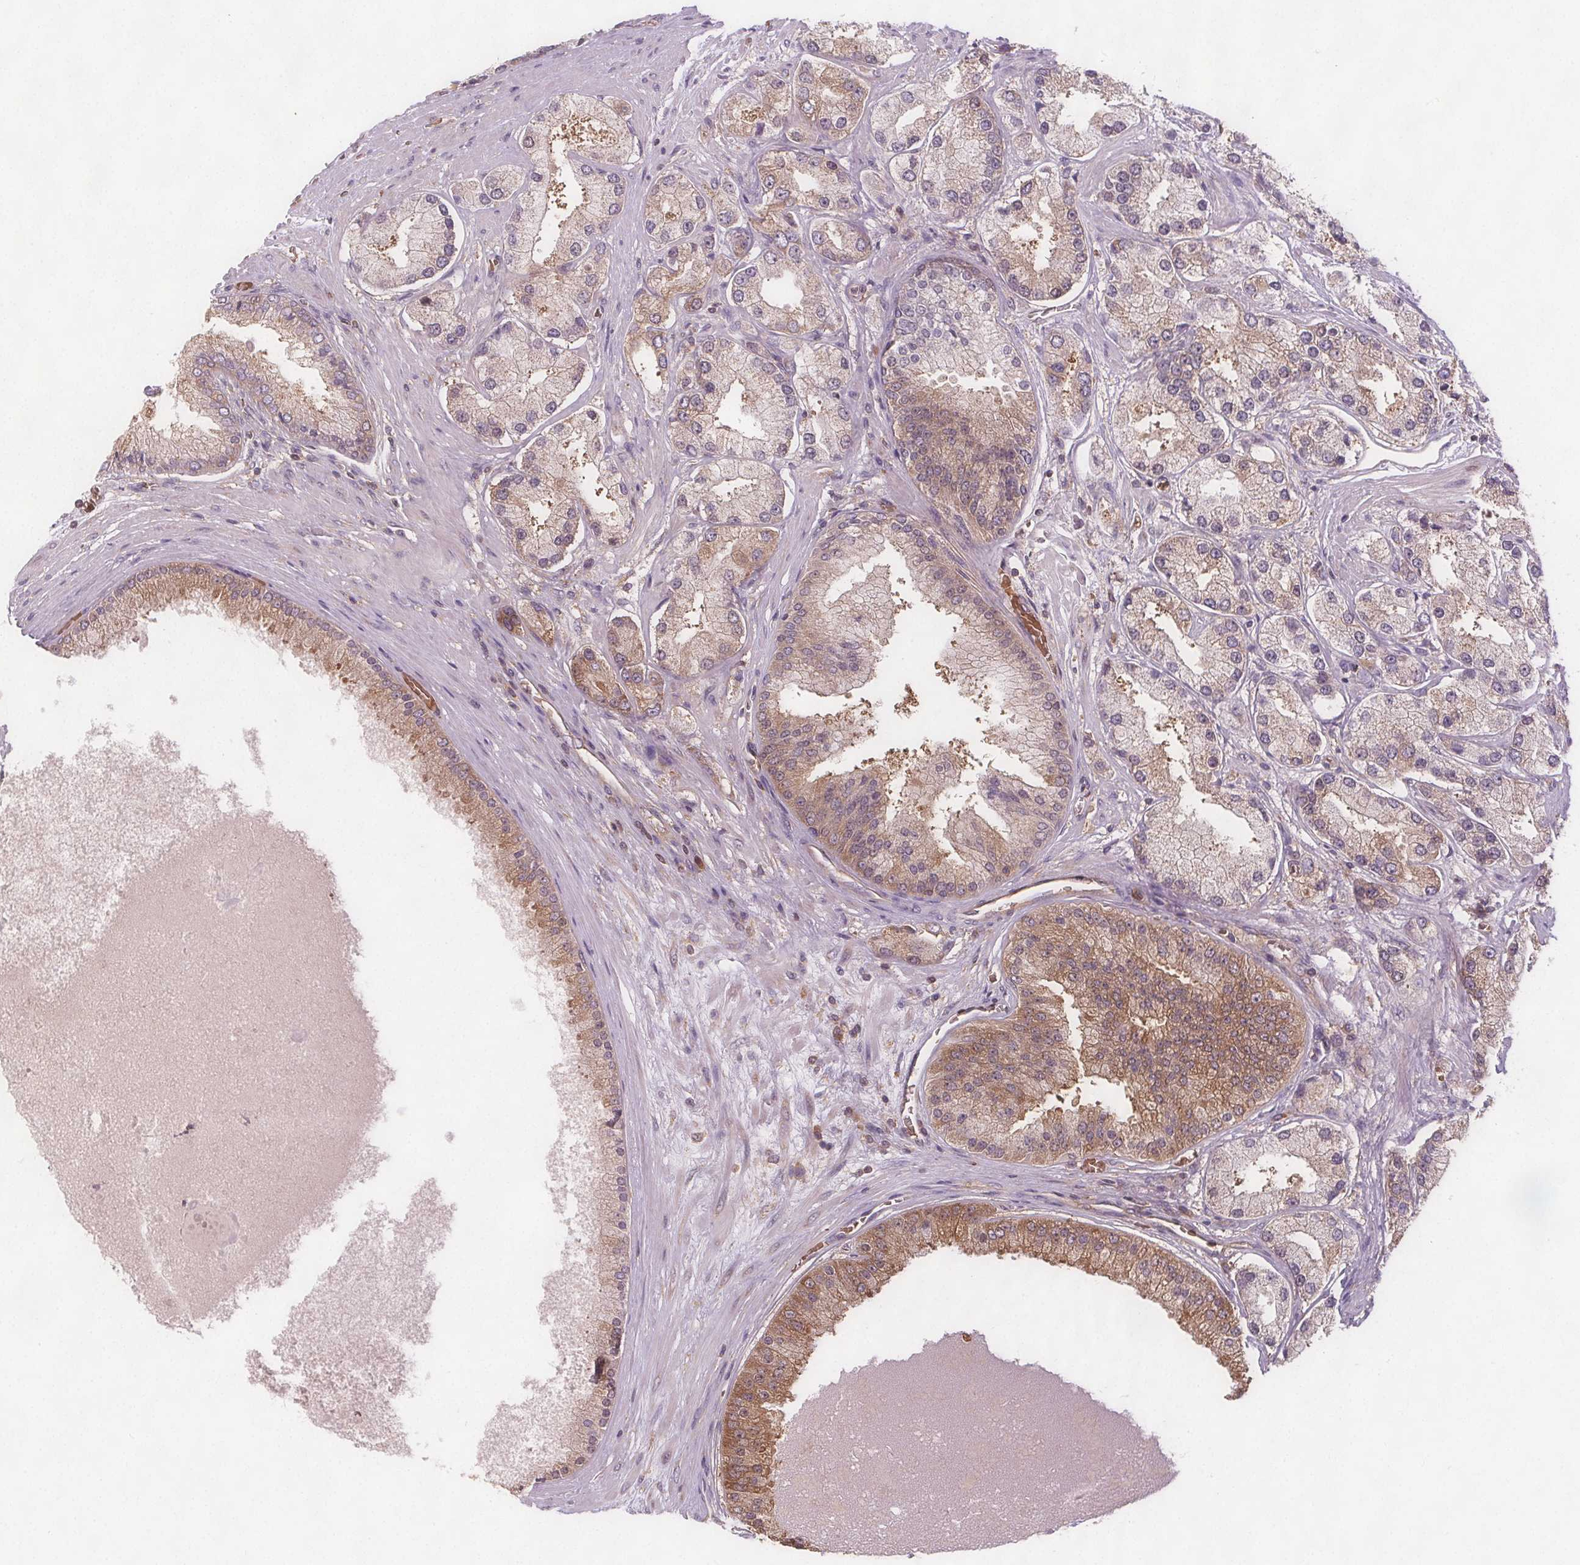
{"staining": {"intensity": "weak", "quantity": "25%-75%", "location": "cytoplasmic/membranous"}, "tissue": "prostate cancer", "cell_type": "Tumor cells", "image_type": "cancer", "snomed": [{"axis": "morphology", "description": "Adenocarcinoma, High grade"}, {"axis": "topography", "description": "Prostate"}], "caption": "Immunohistochemistry of prostate cancer (high-grade adenocarcinoma) exhibits low levels of weak cytoplasmic/membranous expression in about 25%-75% of tumor cells.", "gene": "EIF3D", "patient": {"sex": "male", "age": 67}}